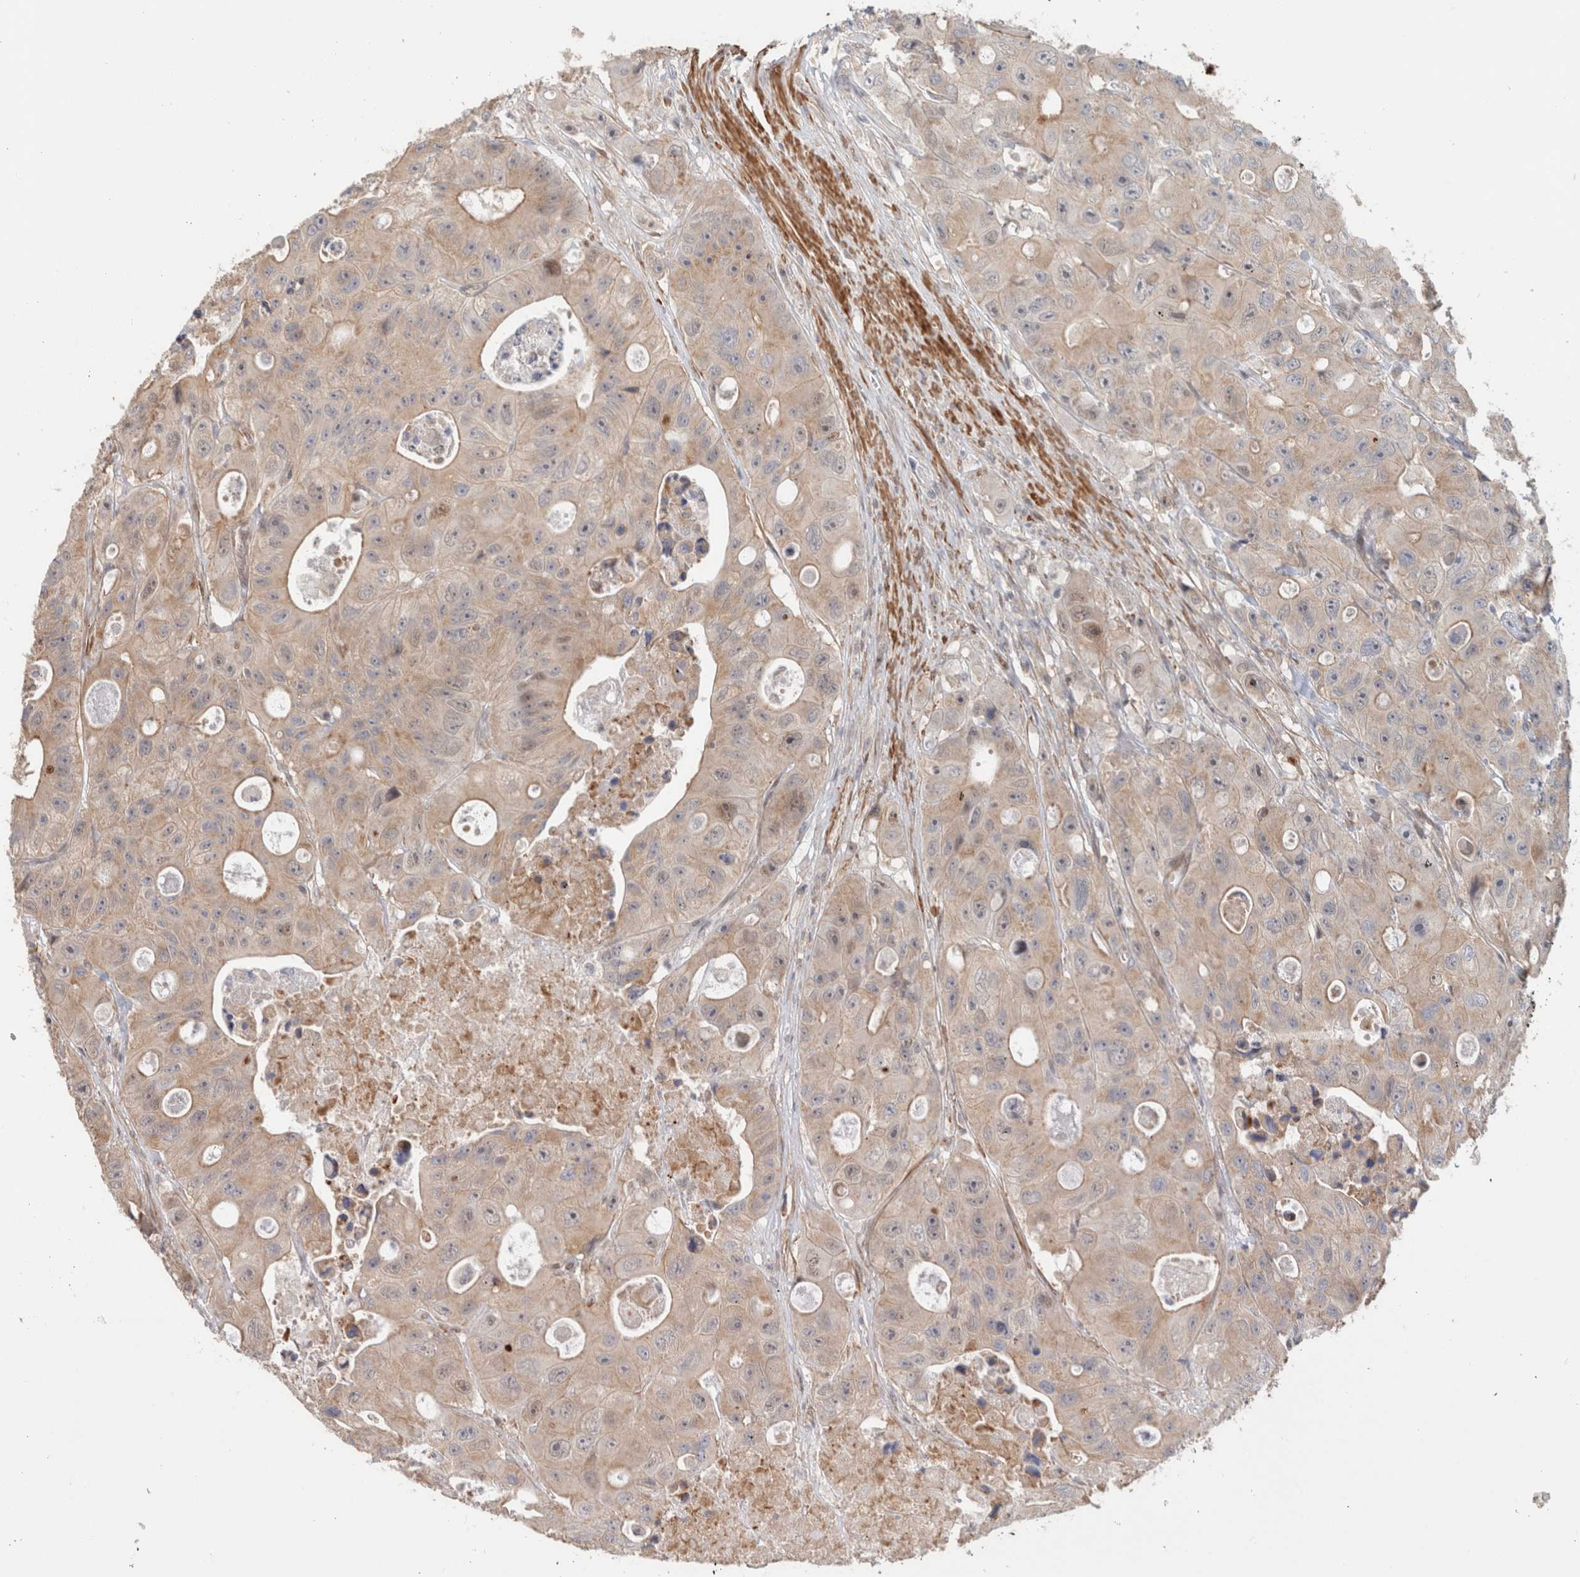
{"staining": {"intensity": "weak", "quantity": ">75%", "location": "cytoplasmic/membranous"}, "tissue": "colorectal cancer", "cell_type": "Tumor cells", "image_type": "cancer", "snomed": [{"axis": "morphology", "description": "Adenocarcinoma, NOS"}, {"axis": "topography", "description": "Colon"}], "caption": "Colorectal cancer (adenocarcinoma) stained with a brown dye displays weak cytoplasmic/membranous positive expression in about >75% of tumor cells.", "gene": "ID3", "patient": {"sex": "female", "age": 46}}